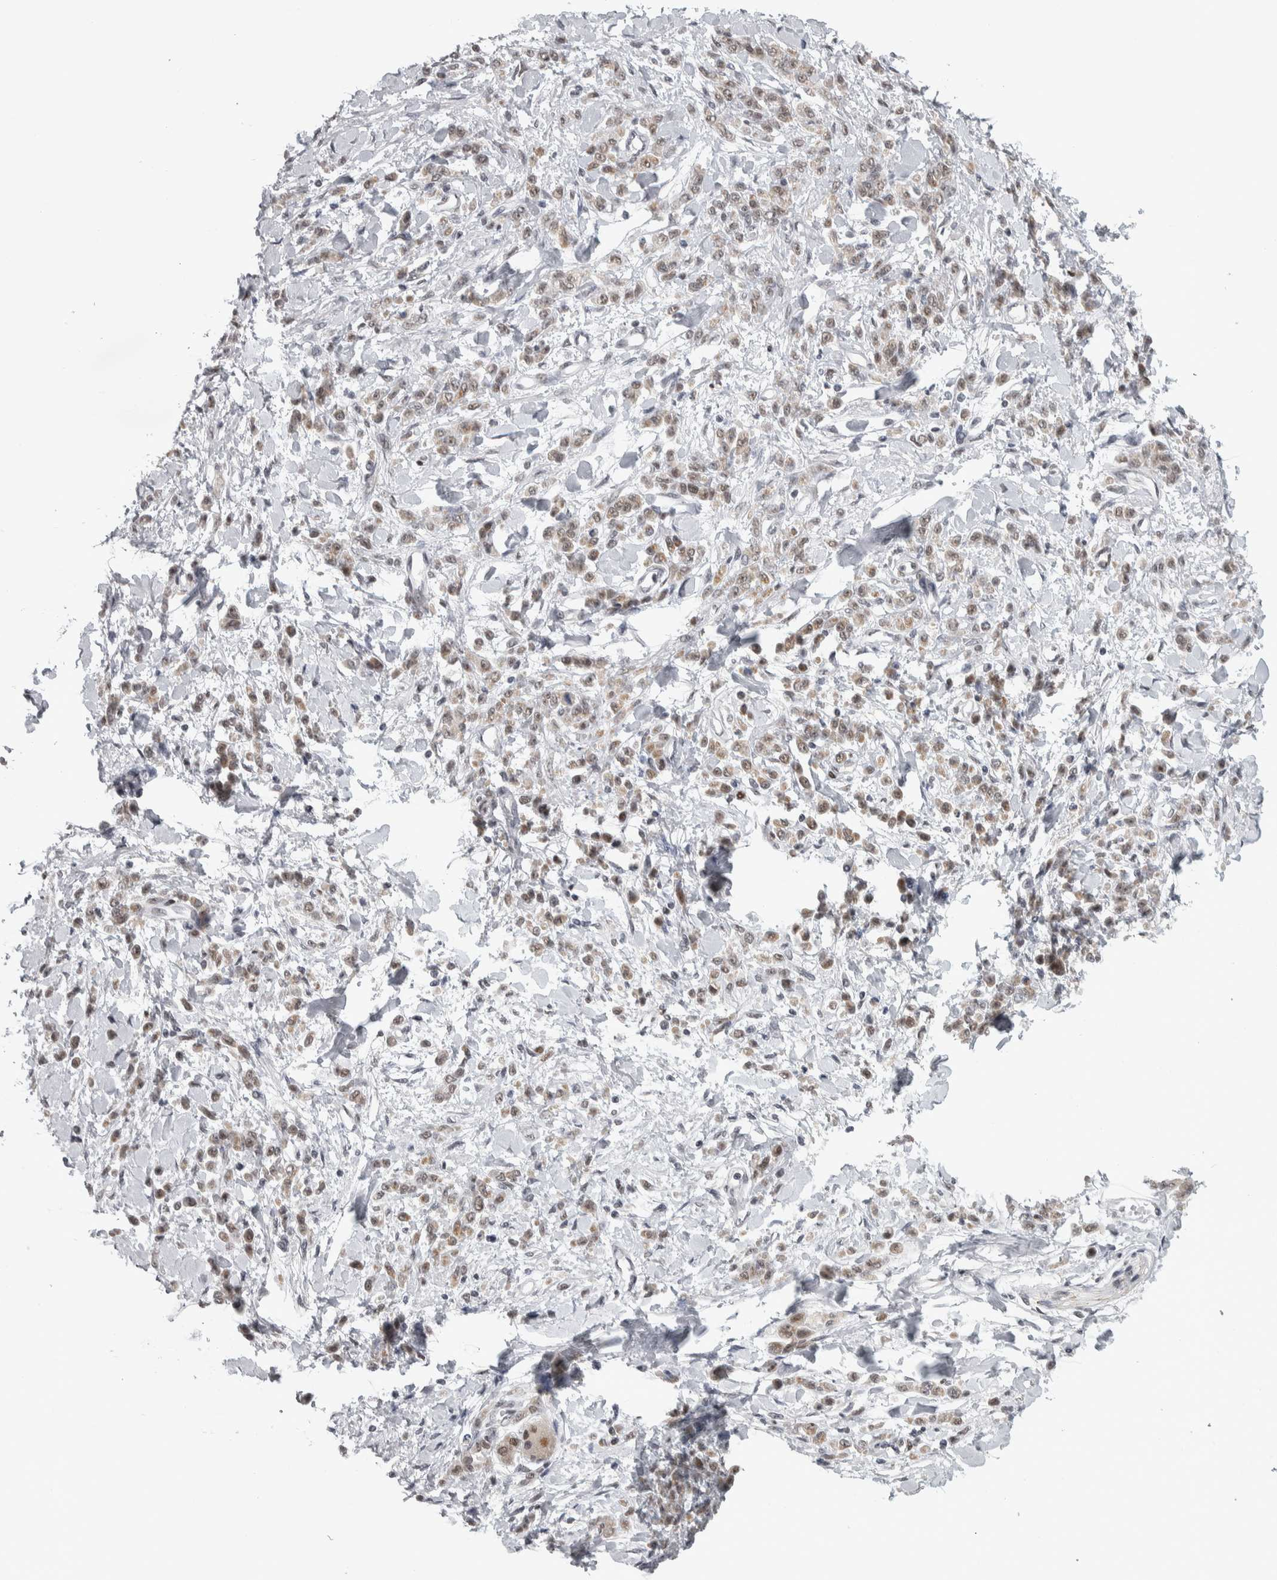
{"staining": {"intensity": "moderate", "quantity": "25%-75%", "location": "cytoplasmic/membranous"}, "tissue": "stomach cancer", "cell_type": "Tumor cells", "image_type": "cancer", "snomed": [{"axis": "morphology", "description": "Normal tissue, NOS"}, {"axis": "morphology", "description": "Adenocarcinoma, NOS"}, {"axis": "topography", "description": "Stomach"}], "caption": "IHC histopathology image of human stomach cancer stained for a protein (brown), which shows medium levels of moderate cytoplasmic/membranous positivity in approximately 25%-75% of tumor cells.", "gene": "HEXIM2", "patient": {"sex": "male", "age": 82}}